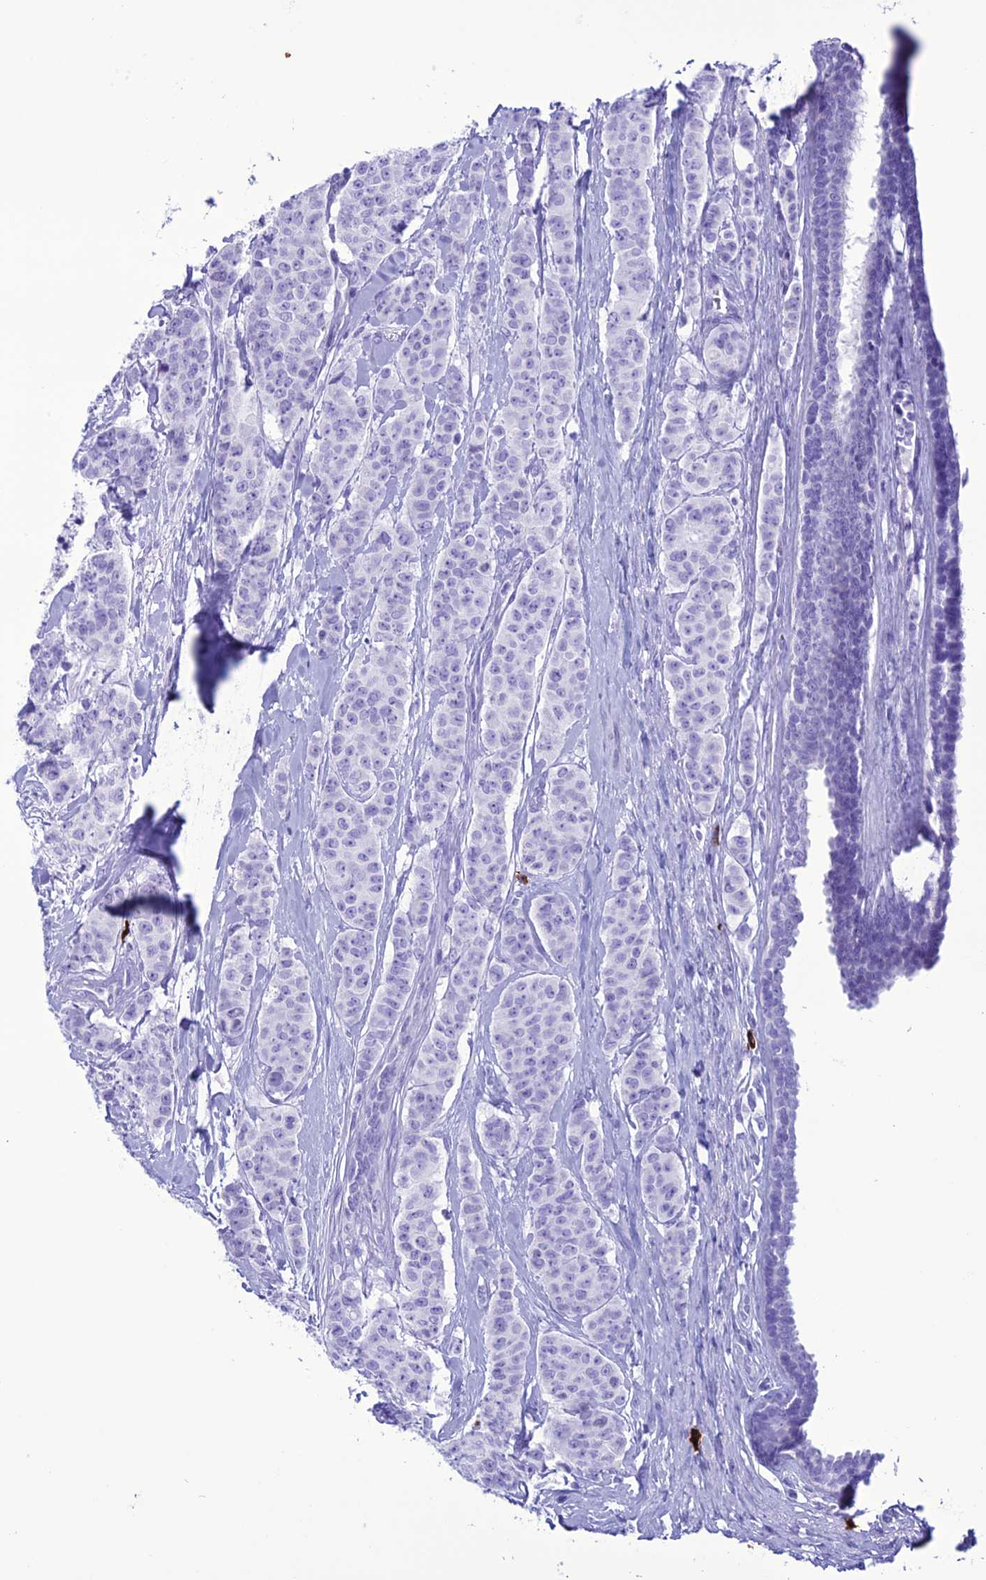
{"staining": {"intensity": "negative", "quantity": "none", "location": "none"}, "tissue": "breast cancer", "cell_type": "Tumor cells", "image_type": "cancer", "snomed": [{"axis": "morphology", "description": "Duct carcinoma"}, {"axis": "topography", "description": "Breast"}], "caption": "Tumor cells are negative for protein expression in human breast infiltrating ductal carcinoma.", "gene": "MZB1", "patient": {"sex": "female", "age": 40}}